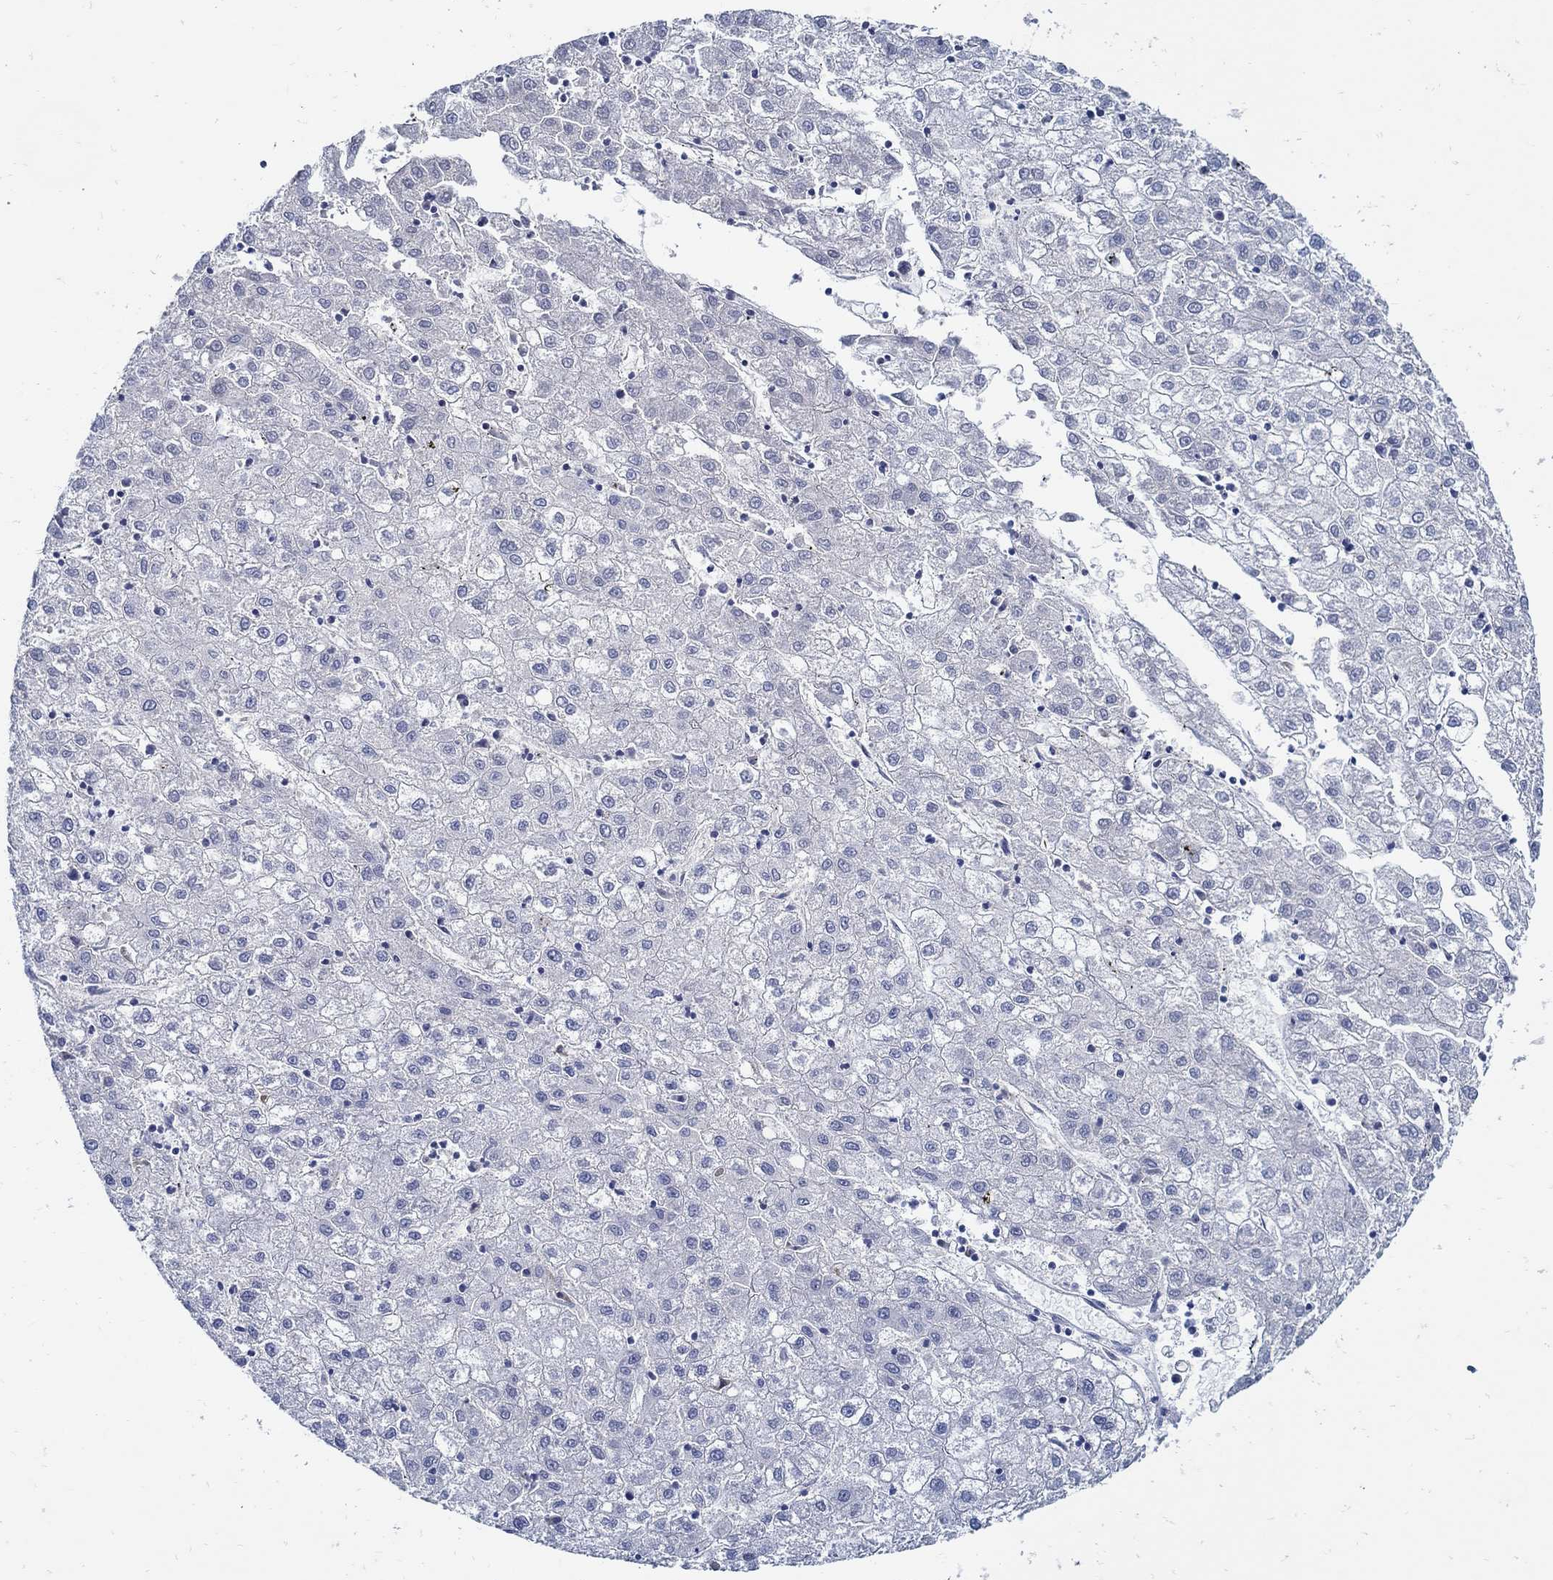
{"staining": {"intensity": "negative", "quantity": "none", "location": "none"}, "tissue": "liver cancer", "cell_type": "Tumor cells", "image_type": "cancer", "snomed": [{"axis": "morphology", "description": "Carcinoma, Hepatocellular, NOS"}, {"axis": "topography", "description": "Liver"}], "caption": "Tumor cells are negative for brown protein staining in liver cancer (hepatocellular carcinoma).", "gene": "PAX9", "patient": {"sex": "male", "age": 72}}